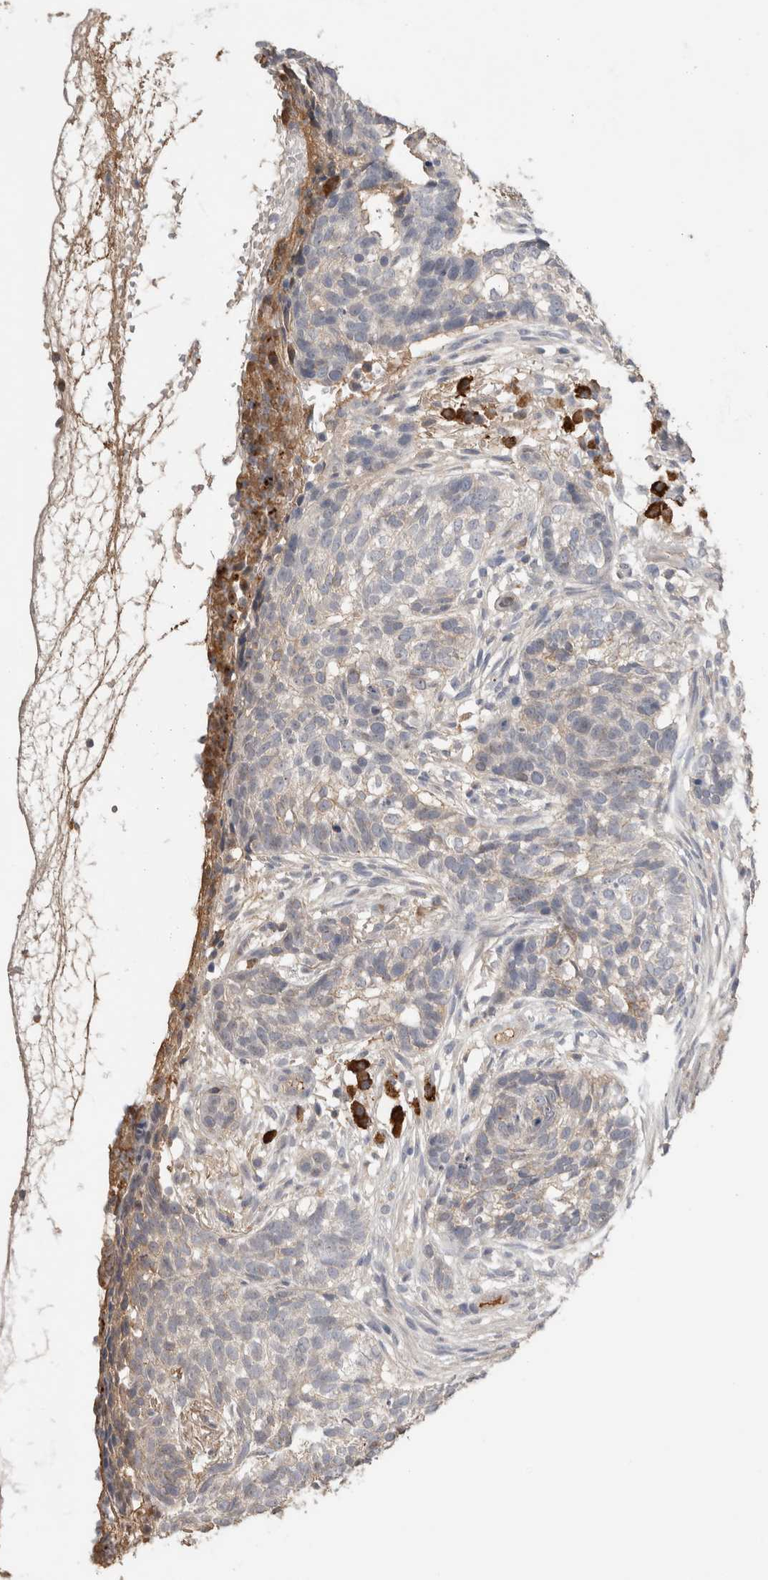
{"staining": {"intensity": "negative", "quantity": "none", "location": "none"}, "tissue": "skin cancer", "cell_type": "Tumor cells", "image_type": "cancer", "snomed": [{"axis": "morphology", "description": "Basal cell carcinoma"}, {"axis": "topography", "description": "Skin"}], "caption": "Skin cancer stained for a protein using IHC displays no positivity tumor cells.", "gene": "PPP3CC", "patient": {"sex": "male", "age": 85}}